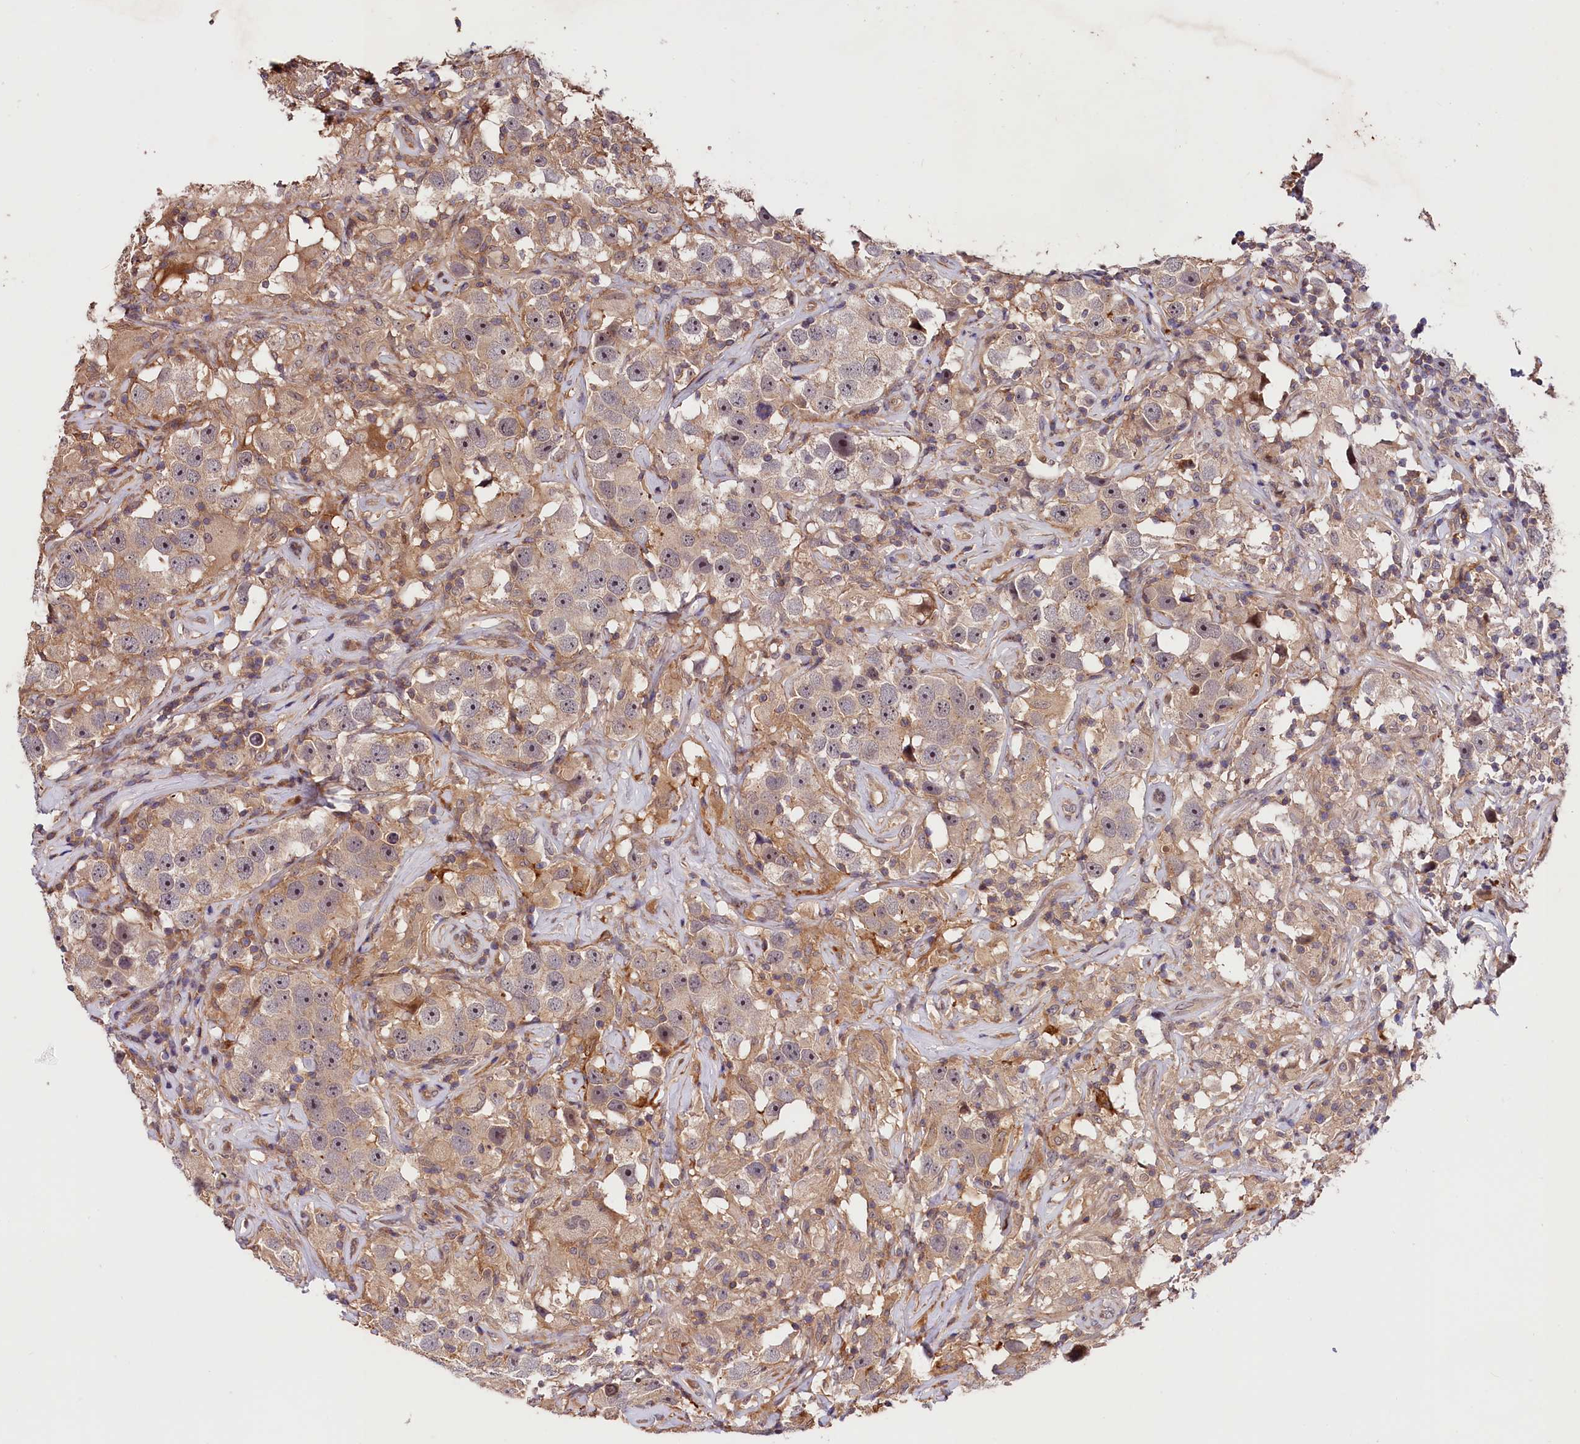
{"staining": {"intensity": "weak", "quantity": "25%-75%", "location": "nuclear"}, "tissue": "testis cancer", "cell_type": "Tumor cells", "image_type": "cancer", "snomed": [{"axis": "morphology", "description": "Seminoma, NOS"}, {"axis": "topography", "description": "Testis"}], "caption": "Testis cancer (seminoma) stained for a protein (brown) reveals weak nuclear positive staining in about 25%-75% of tumor cells.", "gene": "CACNA1H", "patient": {"sex": "male", "age": 49}}